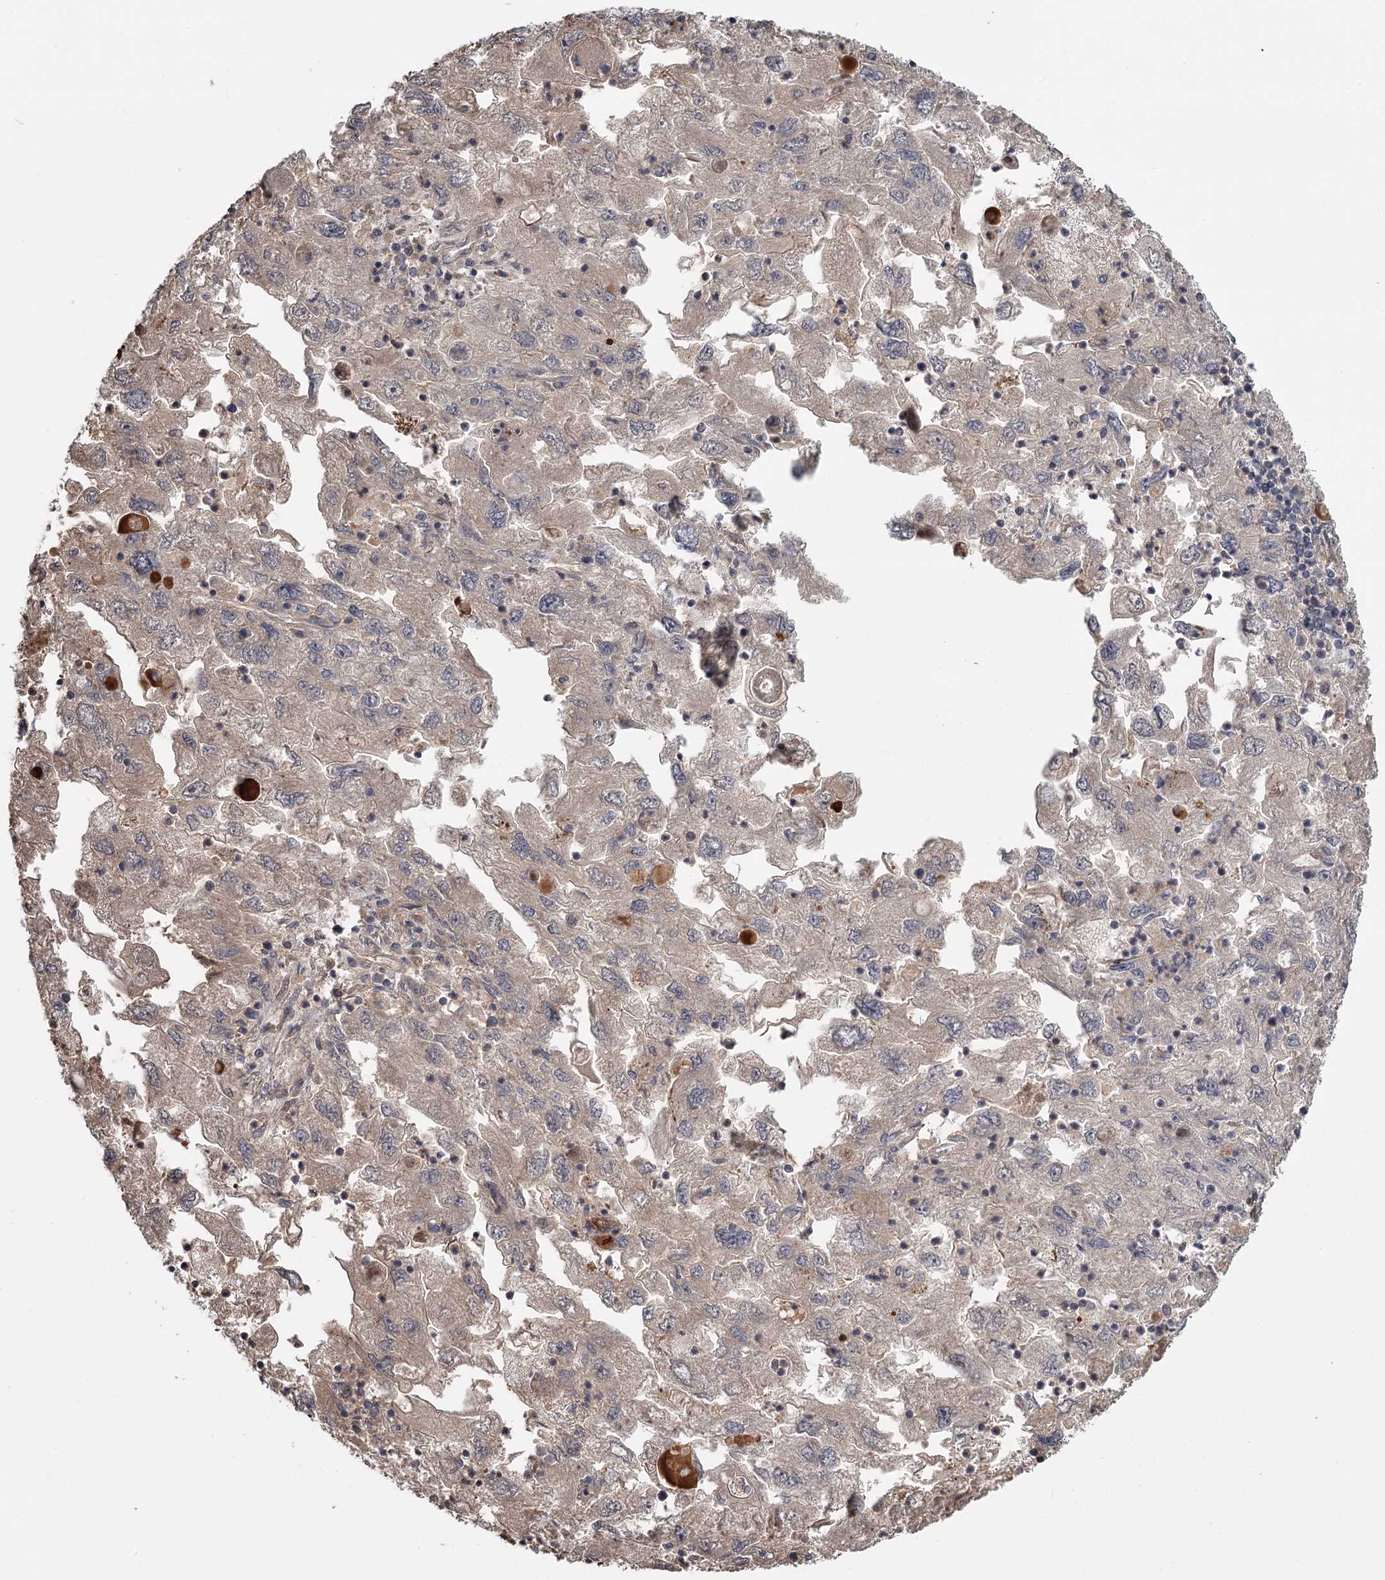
{"staining": {"intensity": "moderate", "quantity": "25%-75%", "location": "cytoplasmic/membranous"}, "tissue": "endometrial cancer", "cell_type": "Tumor cells", "image_type": "cancer", "snomed": [{"axis": "morphology", "description": "Adenocarcinoma, NOS"}, {"axis": "topography", "description": "Endometrium"}], "caption": "There is medium levels of moderate cytoplasmic/membranous staining in tumor cells of endometrial cancer (adenocarcinoma), as demonstrated by immunohistochemical staining (brown color).", "gene": "DHRS9", "patient": {"sex": "female", "age": 49}}